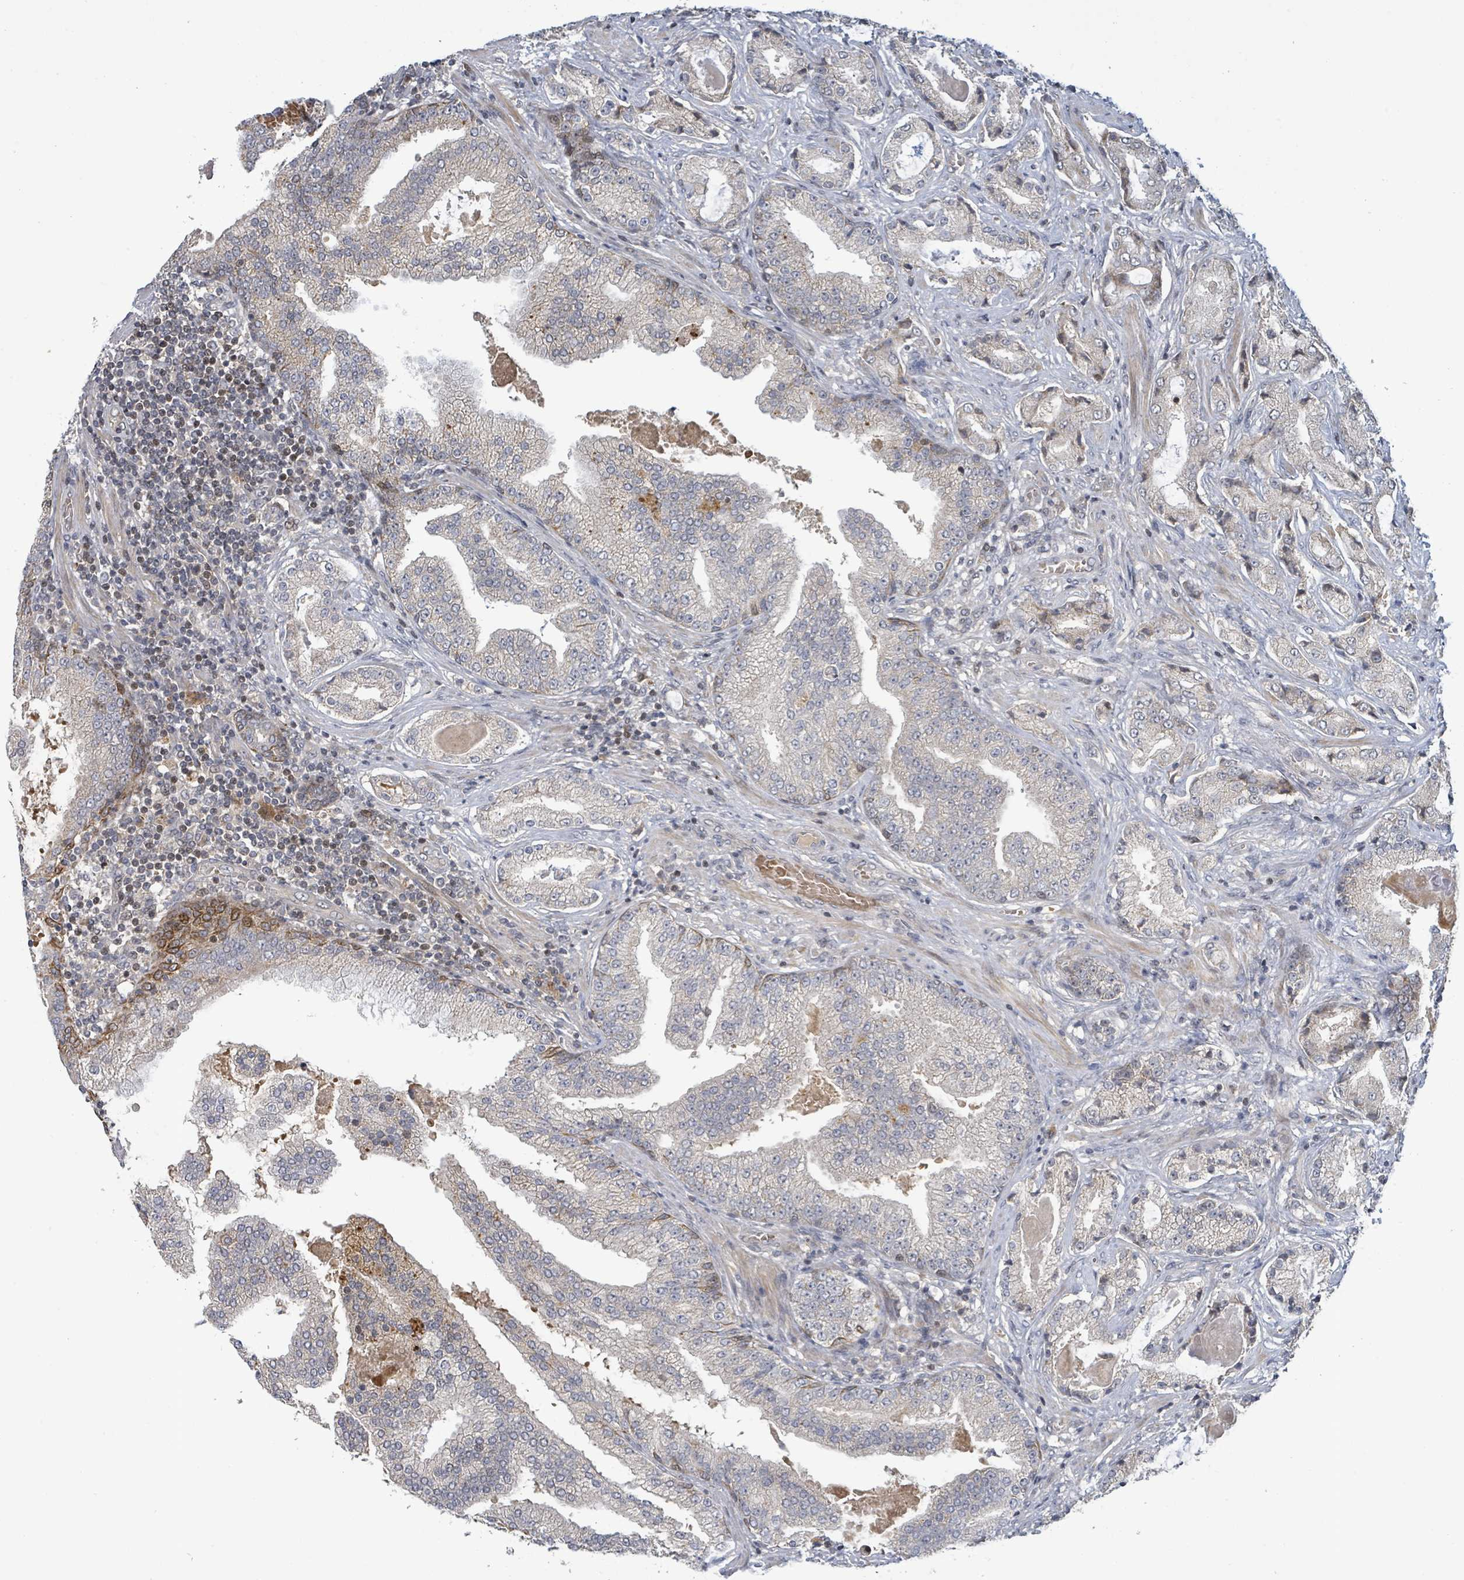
{"staining": {"intensity": "negative", "quantity": "none", "location": "none"}, "tissue": "prostate cancer", "cell_type": "Tumor cells", "image_type": "cancer", "snomed": [{"axis": "morphology", "description": "Adenocarcinoma, High grade"}, {"axis": "topography", "description": "Prostate"}], "caption": "The histopathology image shows no staining of tumor cells in prostate adenocarcinoma (high-grade). (DAB immunohistochemistry (IHC) visualized using brightfield microscopy, high magnification).", "gene": "ITGA11", "patient": {"sex": "male", "age": 68}}